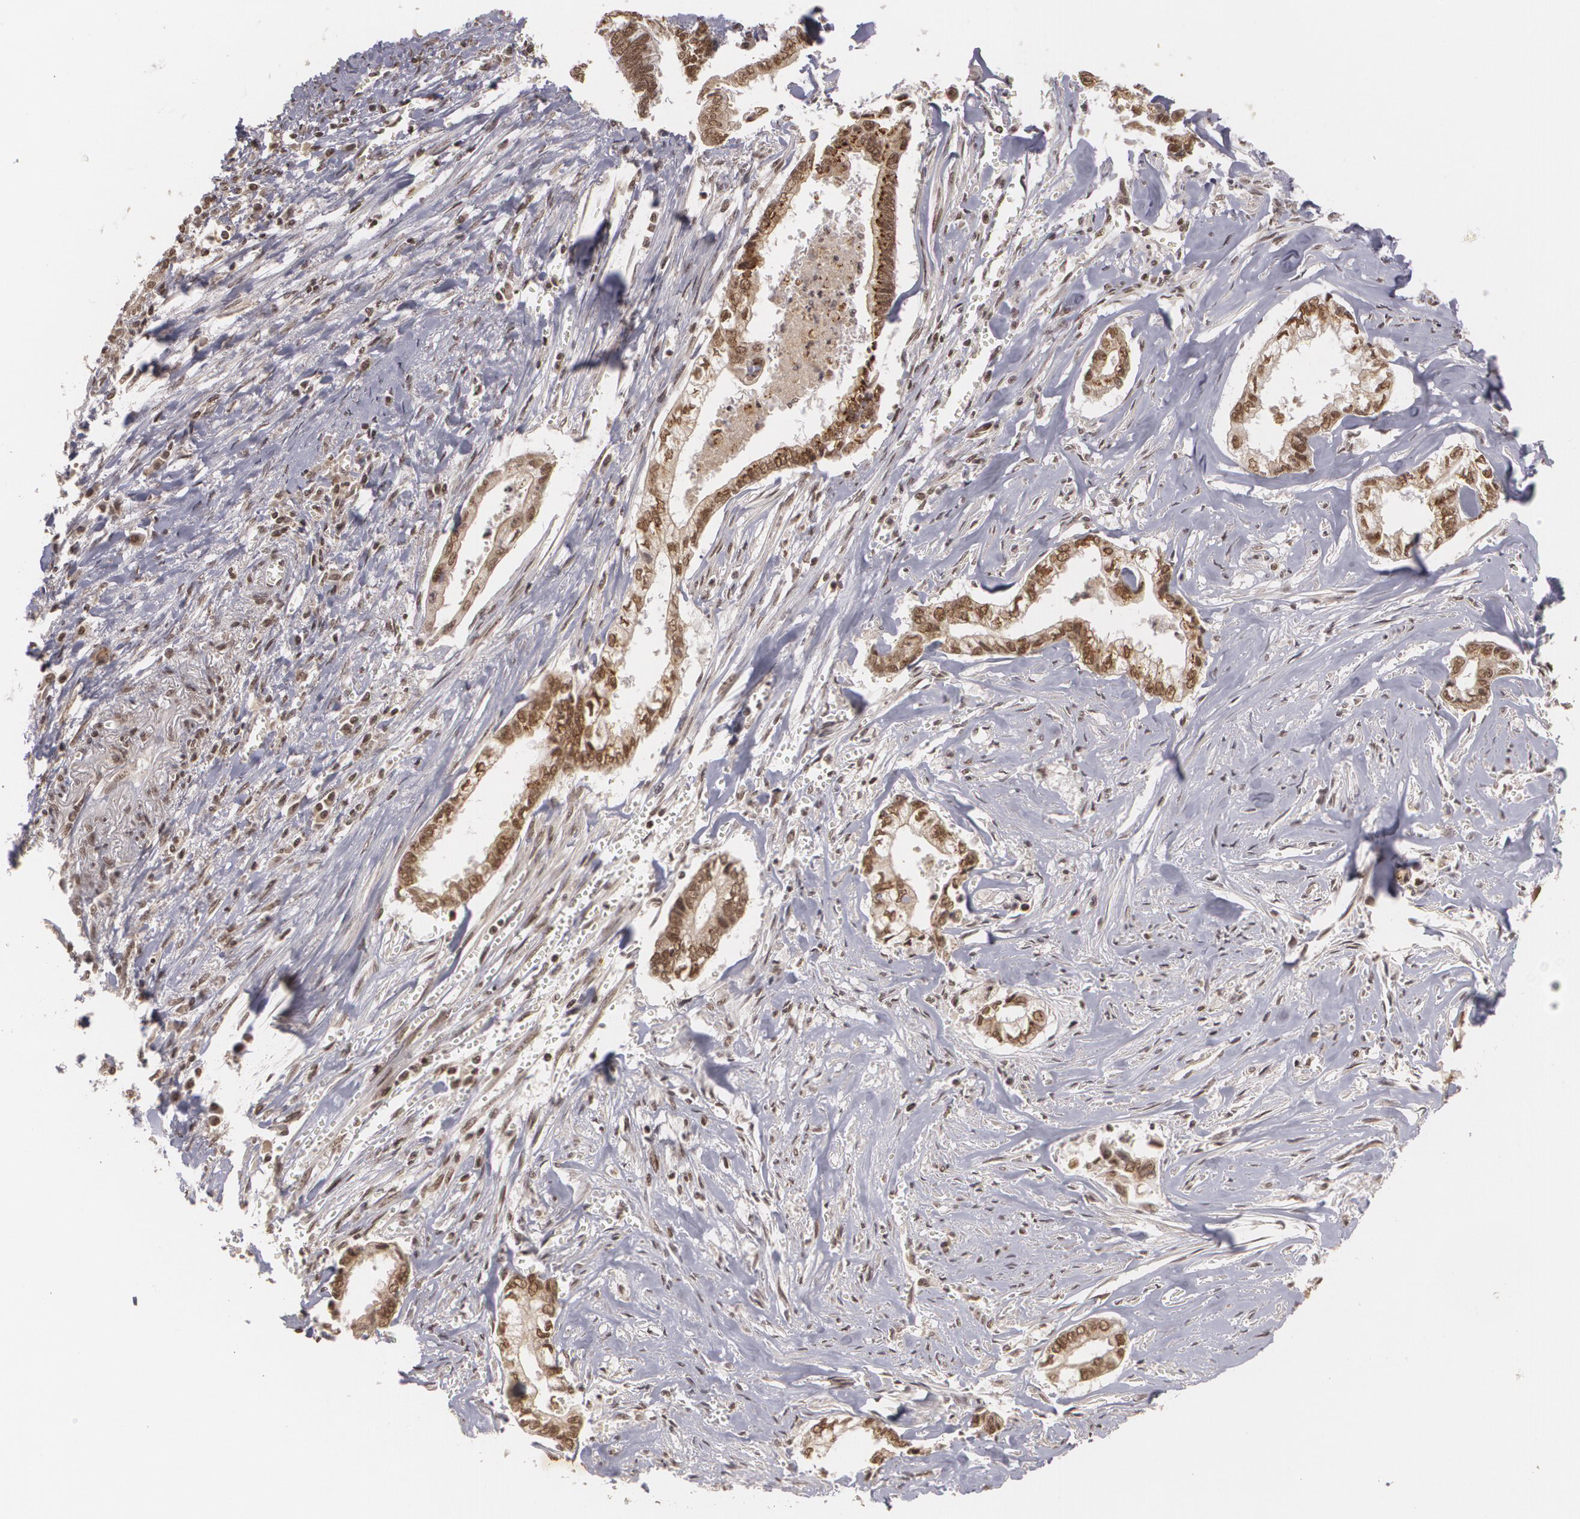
{"staining": {"intensity": "strong", "quantity": ">75%", "location": "nuclear"}, "tissue": "liver cancer", "cell_type": "Tumor cells", "image_type": "cancer", "snomed": [{"axis": "morphology", "description": "Cholangiocarcinoma"}, {"axis": "topography", "description": "Liver"}], "caption": "Immunohistochemistry (IHC) (DAB) staining of human liver cancer reveals strong nuclear protein positivity in about >75% of tumor cells.", "gene": "RXRB", "patient": {"sex": "male", "age": 57}}